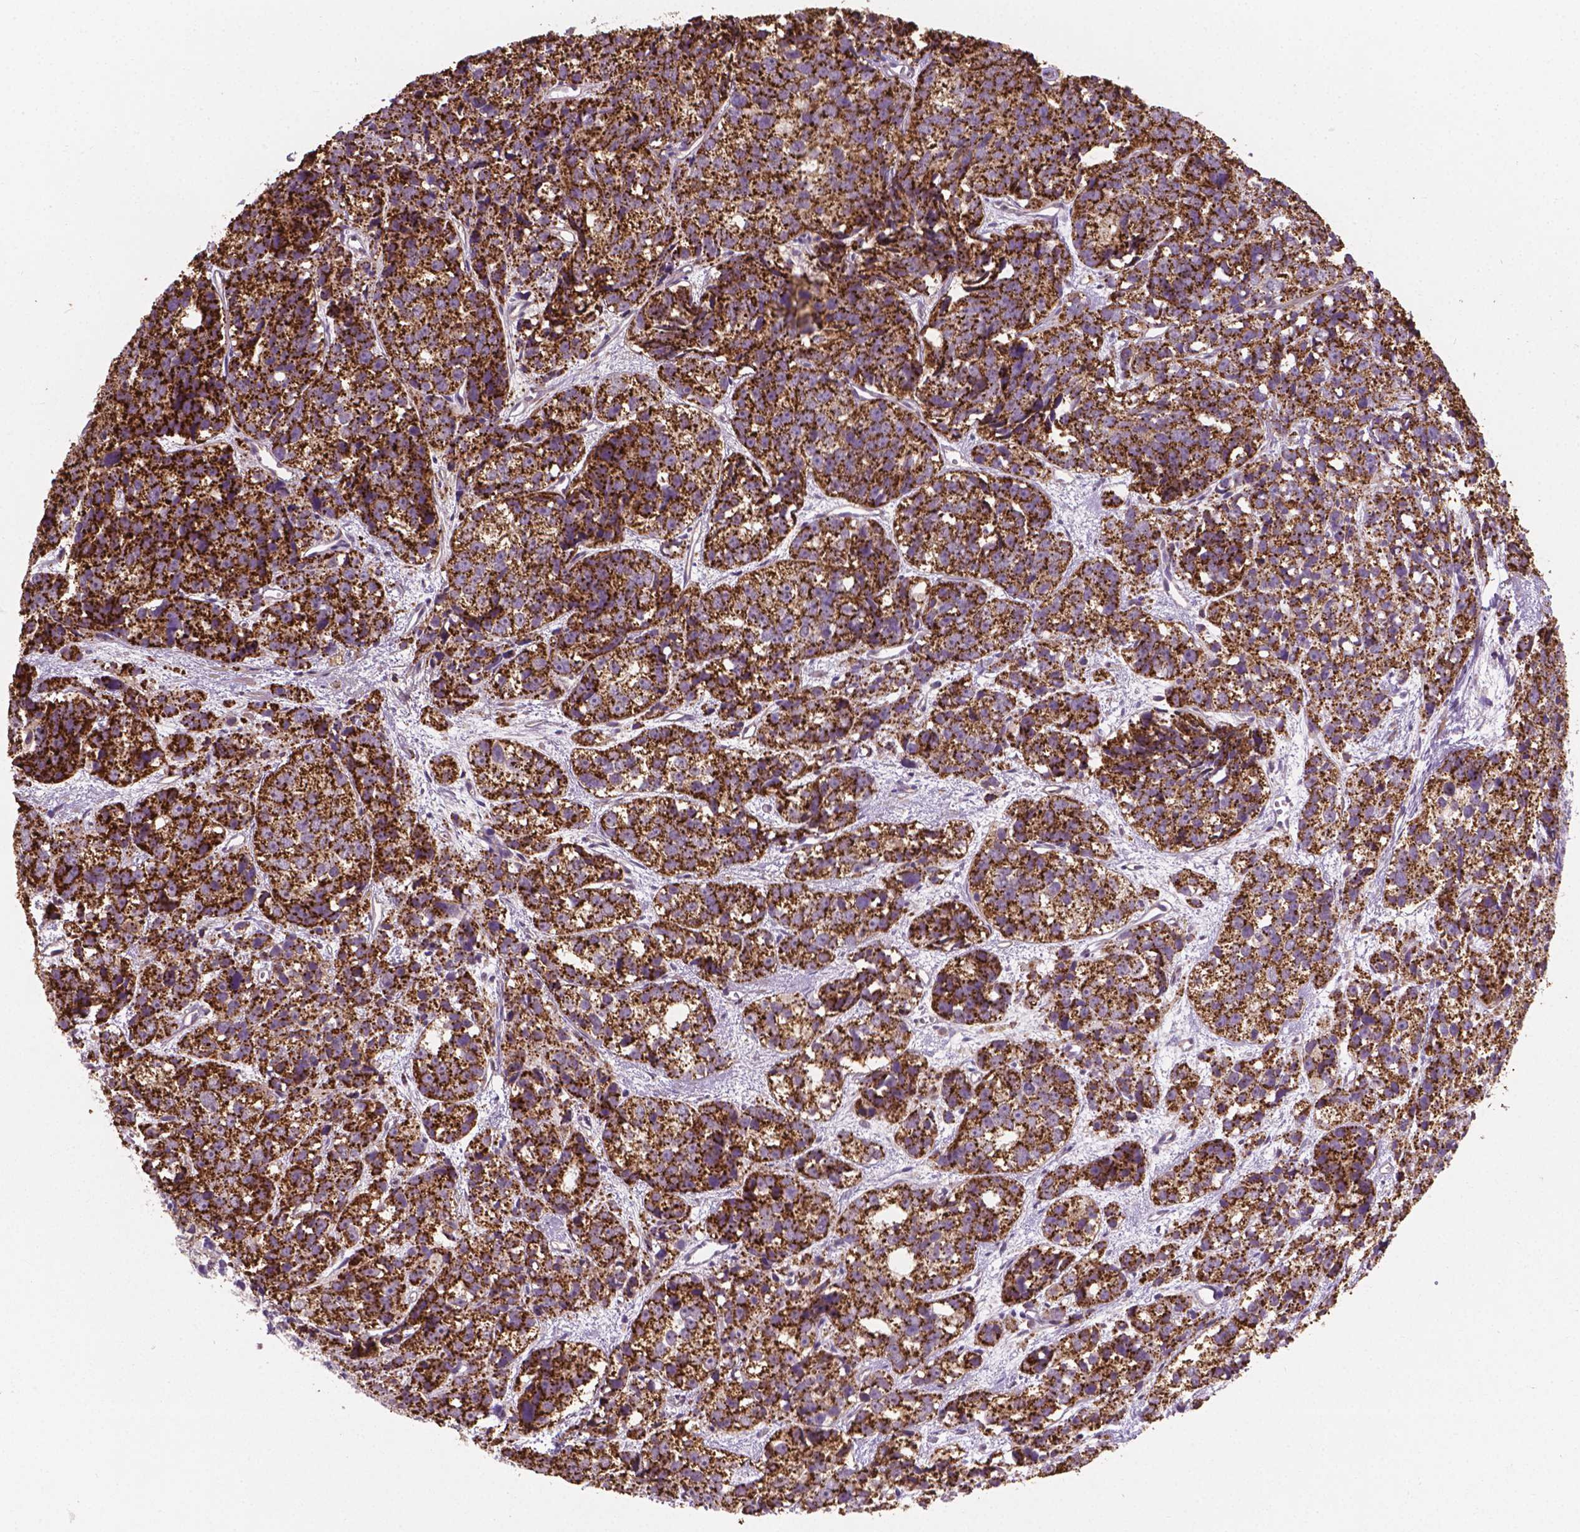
{"staining": {"intensity": "strong", "quantity": "25%-75%", "location": "cytoplasmic/membranous"}, "tissue": "prostate cancer", "cell_type": "Tumor cells", "image_type": "cancer", "snomed": [{"axis": "morphology", "description": "Adenocarcinoma, High grade"}, {"axis": "topography", "description": "Prostate"}], "caption": "Human prostate cancer (high-grade adenocarcinoma) stained with a brown dye reveals strong cytoplasmic/membranous positive staining in about 25%-75% of tumor cells.", "gene": "TCAF1", "patient": {"sex": "male", "age": 77}}